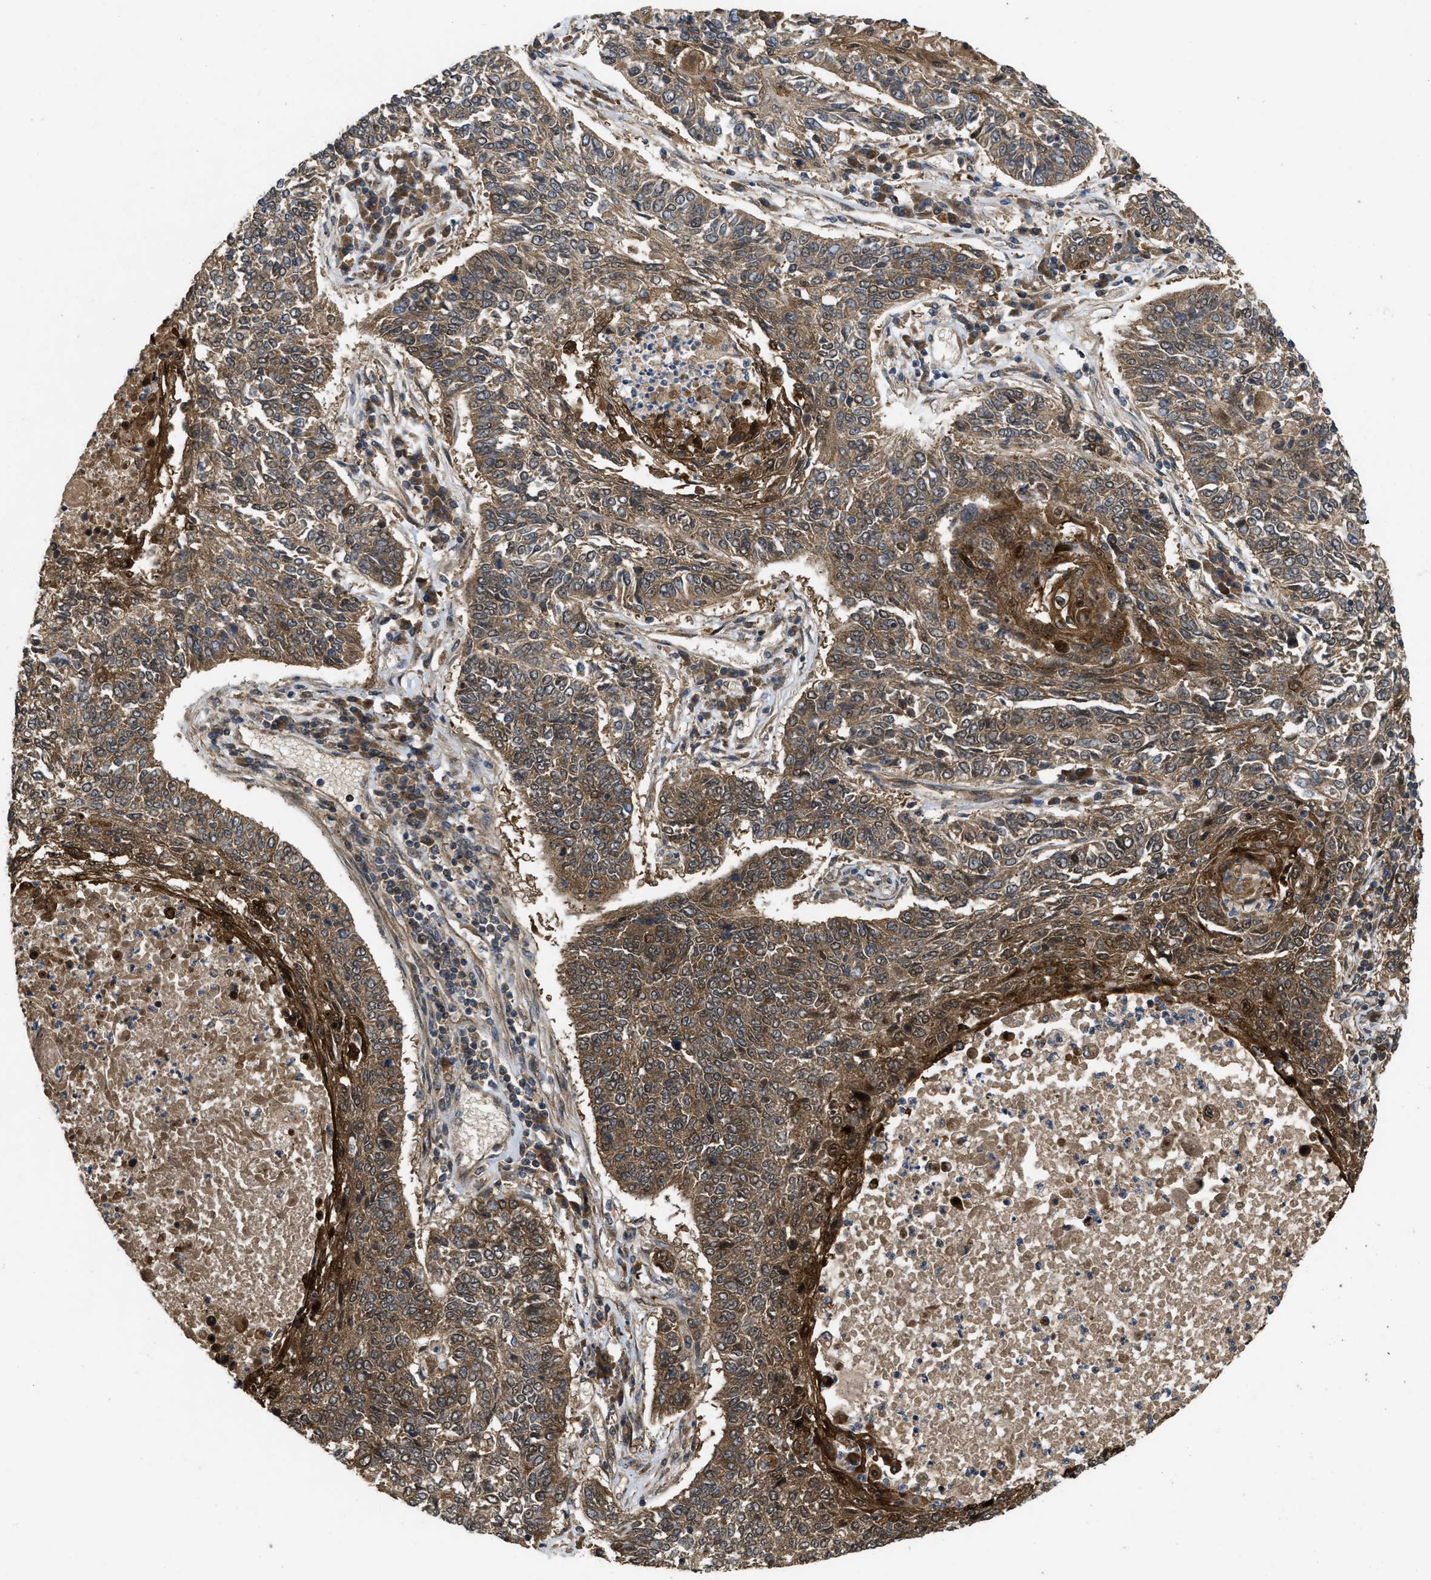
{"staining": {"intensity": "moderate", "quantity": ">75%", "location": "cytoplasmic/membranous"}, "tissue": "lung cancer", "cell_type": "Tumor cells", "image_type": "cancer", "snomed": [{"axis": "morphology", "description": "Normal tissue, NOS"}, {"axis": "morphology", "description": "Squamous cell carcinoma, NOS"}, {"axis": "topography", "description": "Cartilage tissue"}, {"axis": "topography", "description": "Bronchus"}, {"axis": "topography", "description": "Lung"}], "caption": "Human lung cancer stained with a brown dye shows moderate cytoplasmic/membranous positive expression in about >75% of tumor cells.", "gene": "FZD6", "patient": {"sex": "female", "age": 49}}